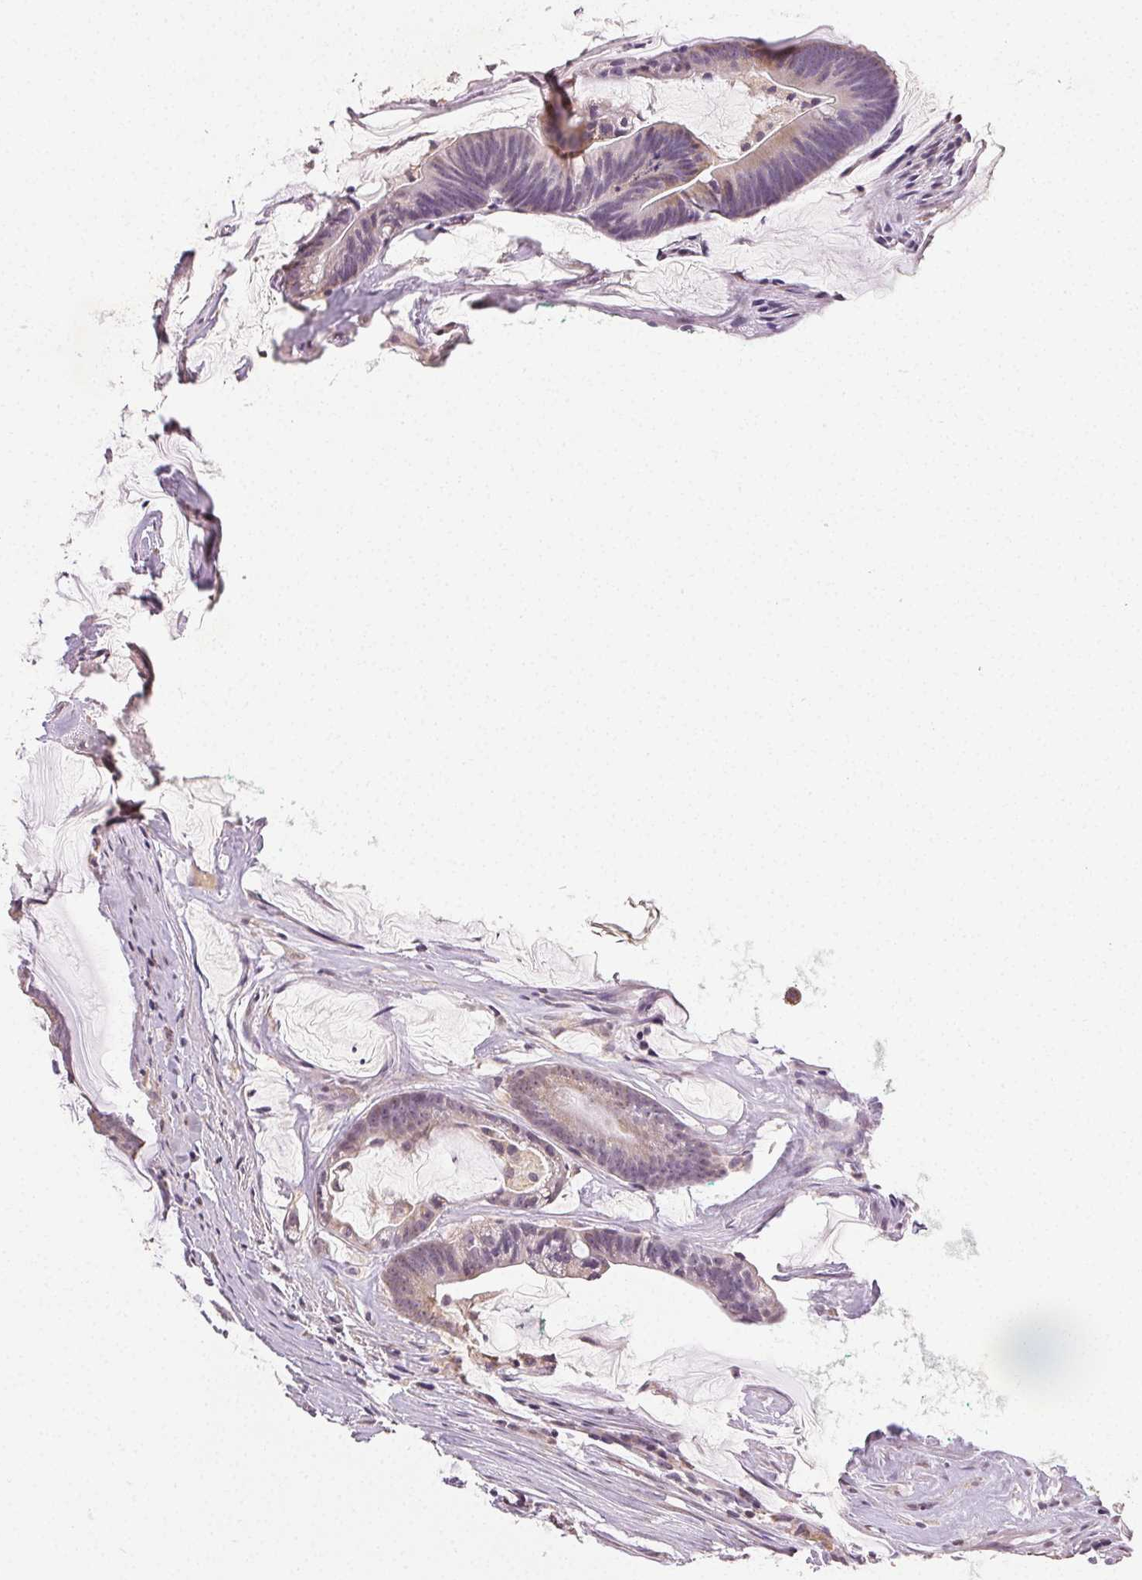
{"staining": {"intensity": "weak", "quantity": "25%-75%", "location": "cytoplasmic/membranous"}, "tissue": "colorectal cancer", "cell_type": "Tumor cells", "image_type": "cancer", "snomed": [{"axis": "morphology", "description": "Adenocarcinoma, NOS"}, {"axis": "topography", "description": "Colon"}], "caption": "Colorectal cancer was stained to show a protein in brown. There is low levels of weak cytoplasmic/membranous expression in approximately 25%-75% of tumor cells.", "gene": "CLASP1", "patient": {"sex": "male", "age": 62}}